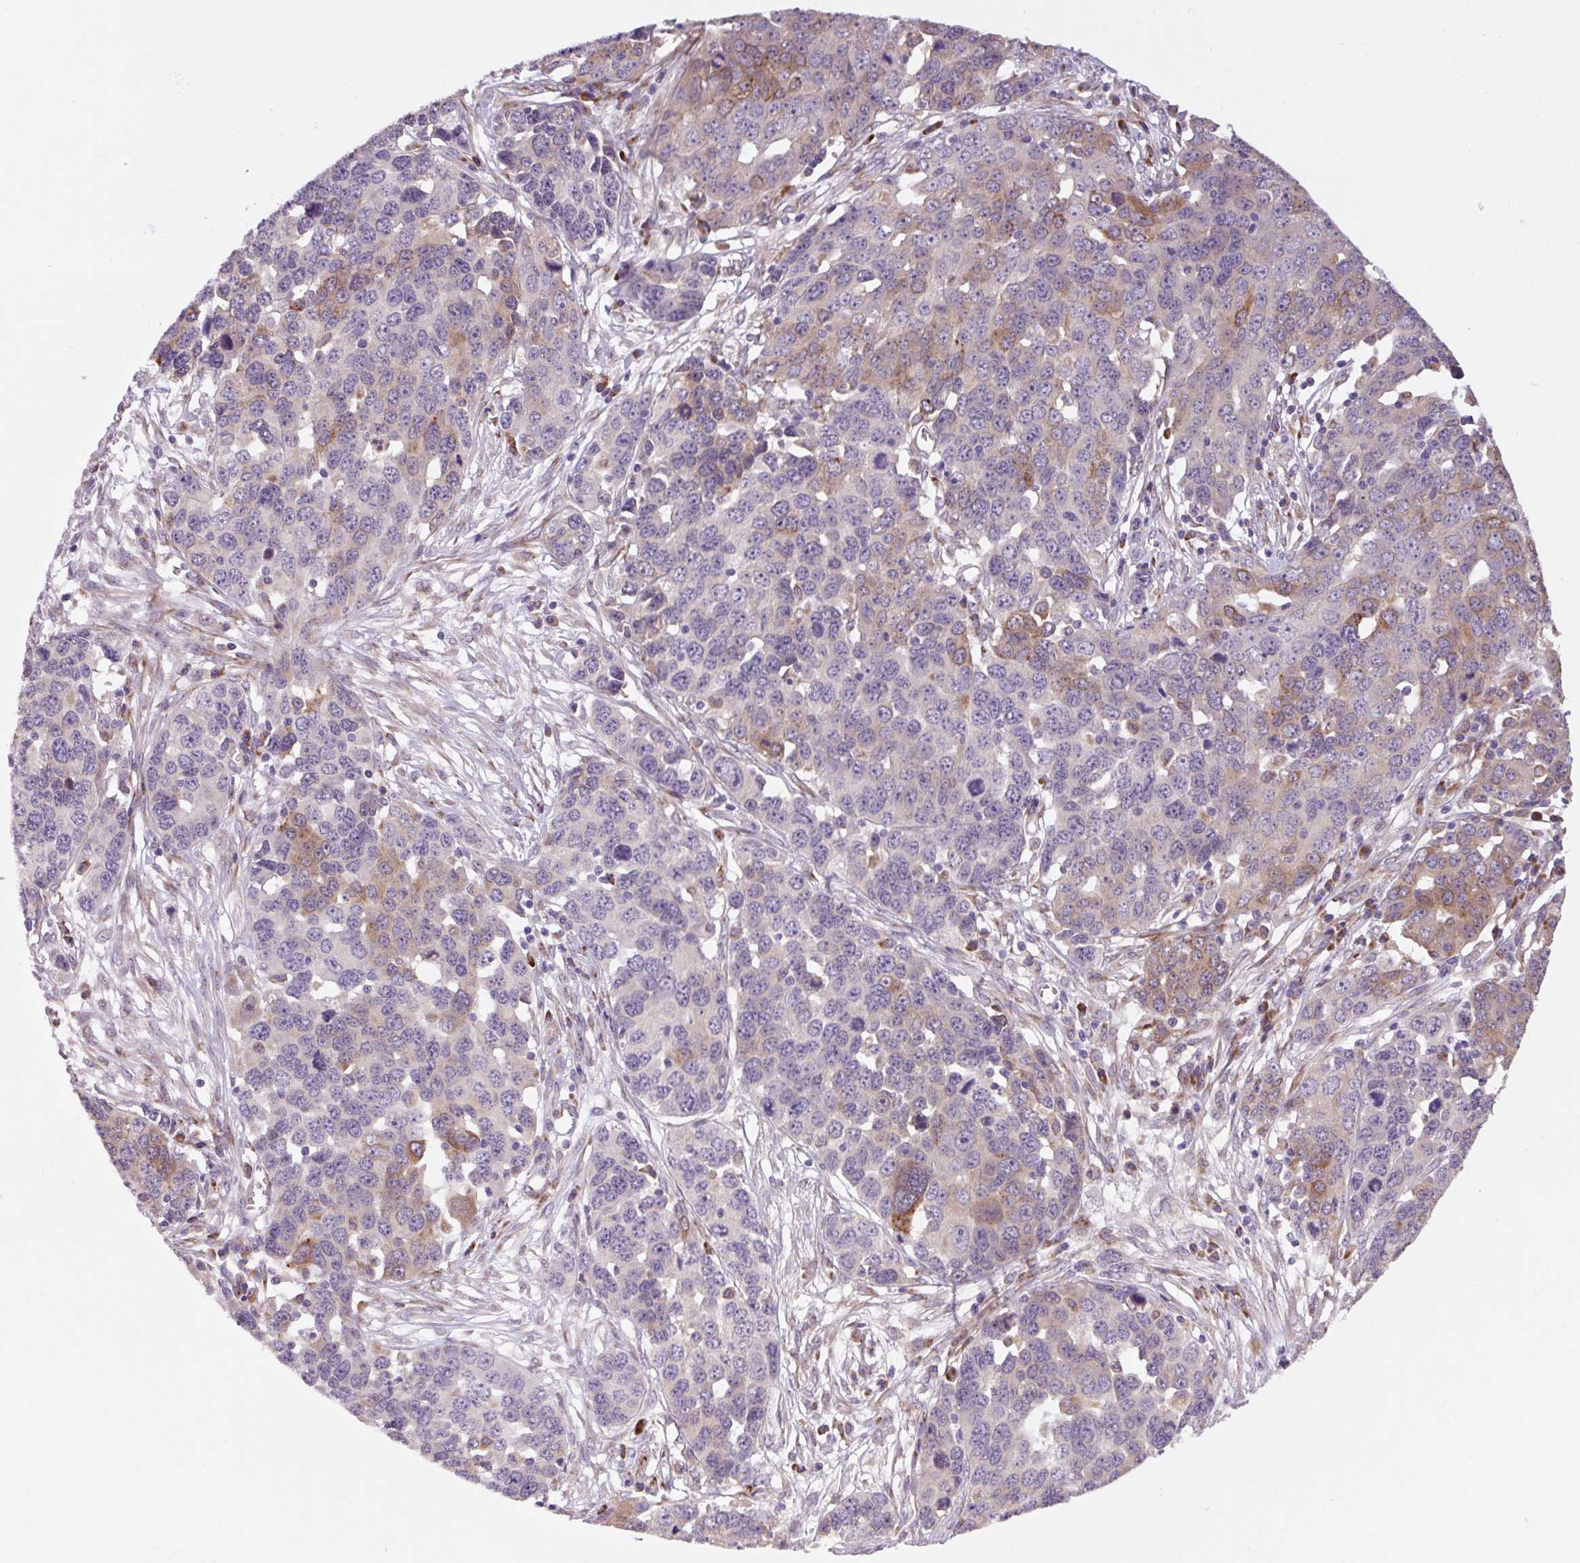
{"staining": {"intensity": "moderate", "quantity": "<25%", "location": "cytoplasmic/membranous"}, "tissue": "ovarian cancer", "cell_type": "Tumor cells", "image_type": "cancer", "snomed": [{"axis": "morphology", "description": "Cystadenocarcinoma, serous, NOS"}, {"axis": "topography", "description": "Ovary"}], "caption": "Protein staining displays moderate cytoplasmic/membranous expression in about <25% of tumor cells in serous cystadenocarcinoma (ovarian). Immunohistochemistry stains the protein of interest in brown and the nuclei are stained blue.", "gene": "PLA2G4A", "patient": {"sex": "female", "age": 76}}